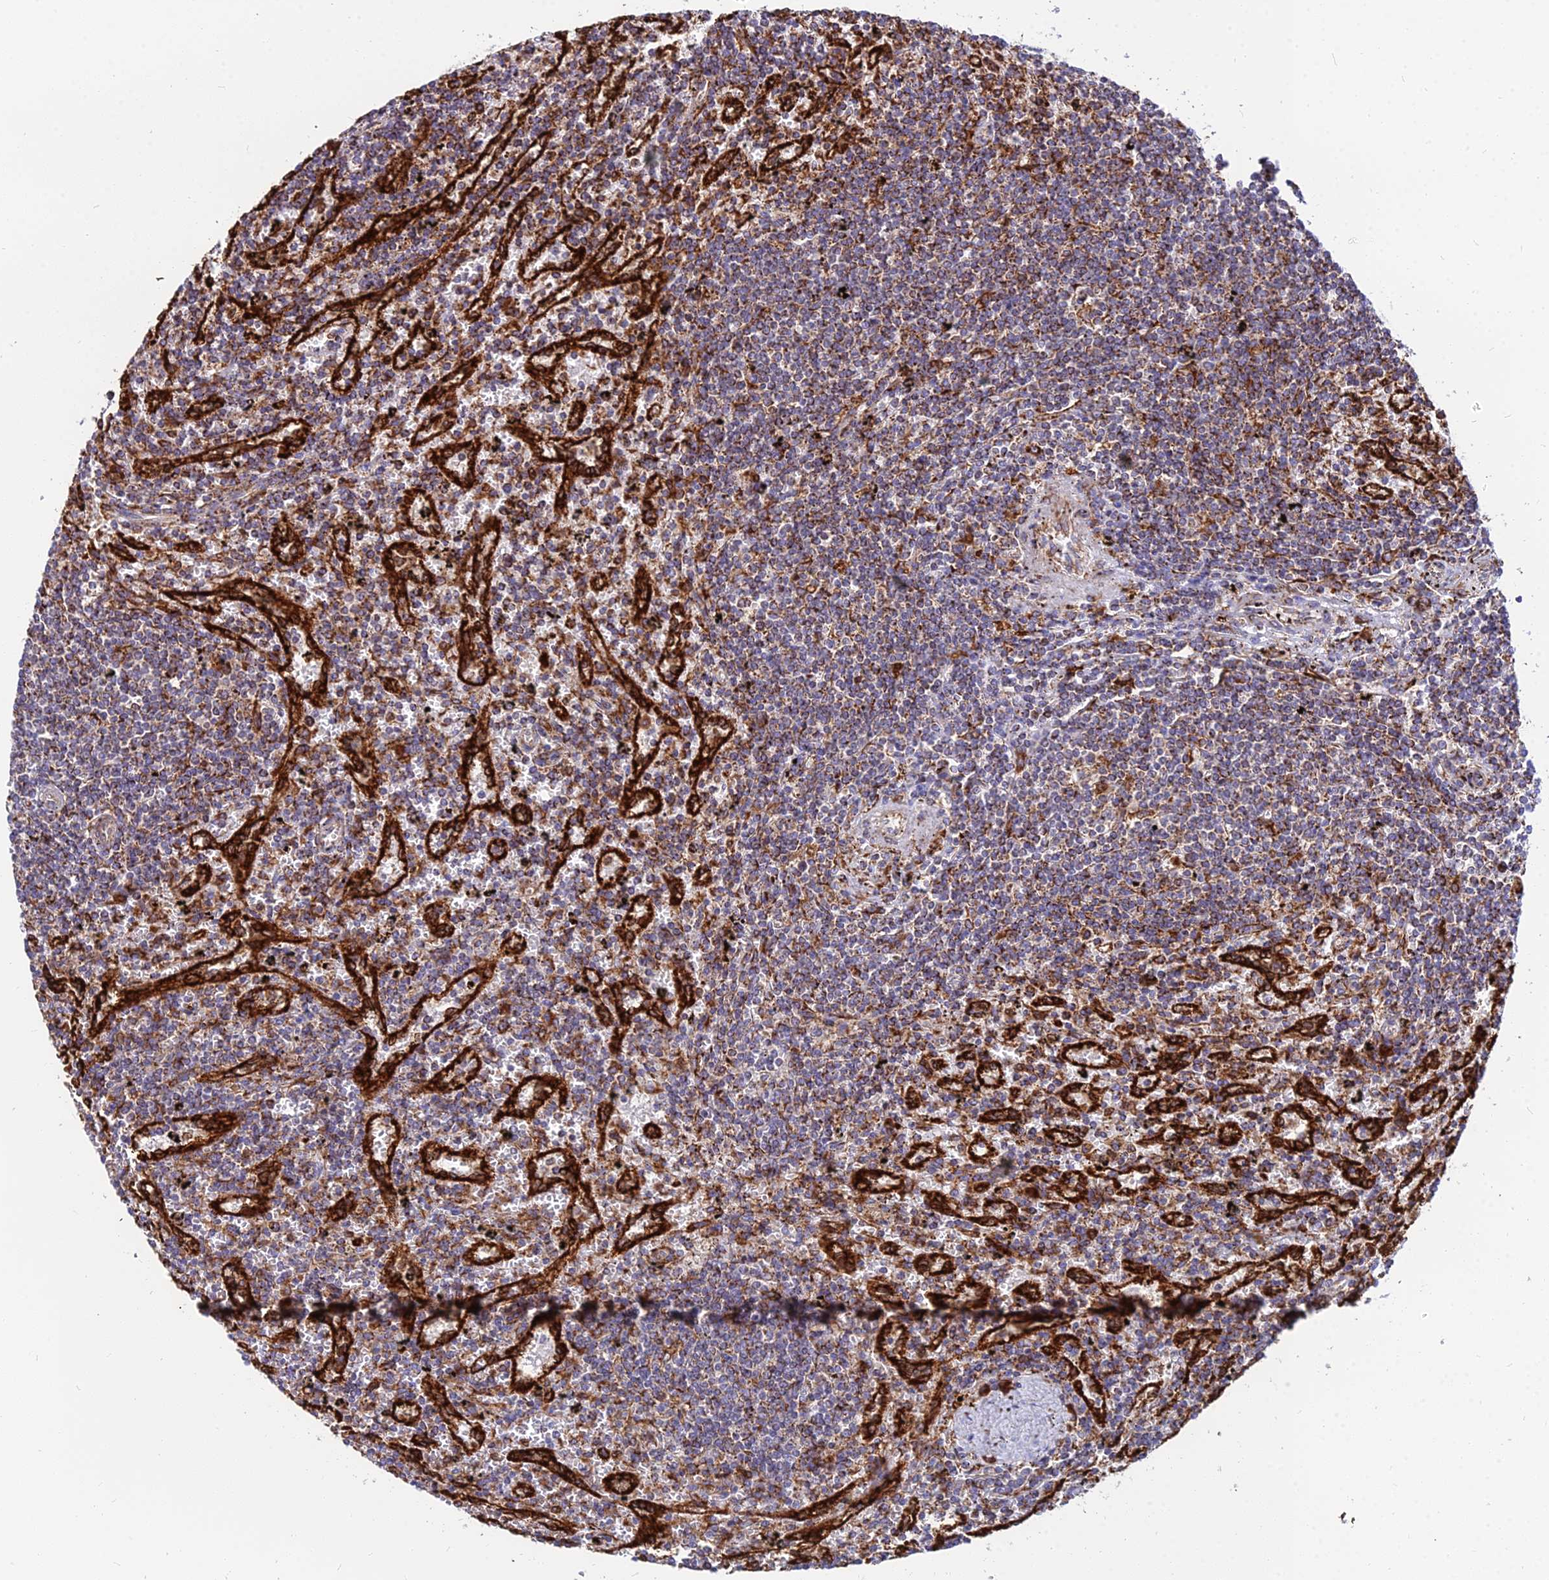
{"staining": {"intensity": "moderate", "quantity": ">75%", "location": "cytoplasmic/membranous"}, "tissue": "lymphoma", "cell_type": "Tumor cells", "image_type": "cancer", "snomed": [{"axis": "morphology", "description": "Malignant lymphoma, non-Hodgkin's type, Low grade"}, {"axis": "topography", "description": "Spleen"}], "caption": "A brown stain highlights moderate cytoplasmic/membranous positivity of a protein in malignant lymphoma, non-Hodgkin's type (low-grade) tumor cells. (IHC, brightfield microscopy, high magnification).", "gene": "CCT6B", "patient": {"sex": "male", "age": 76}}